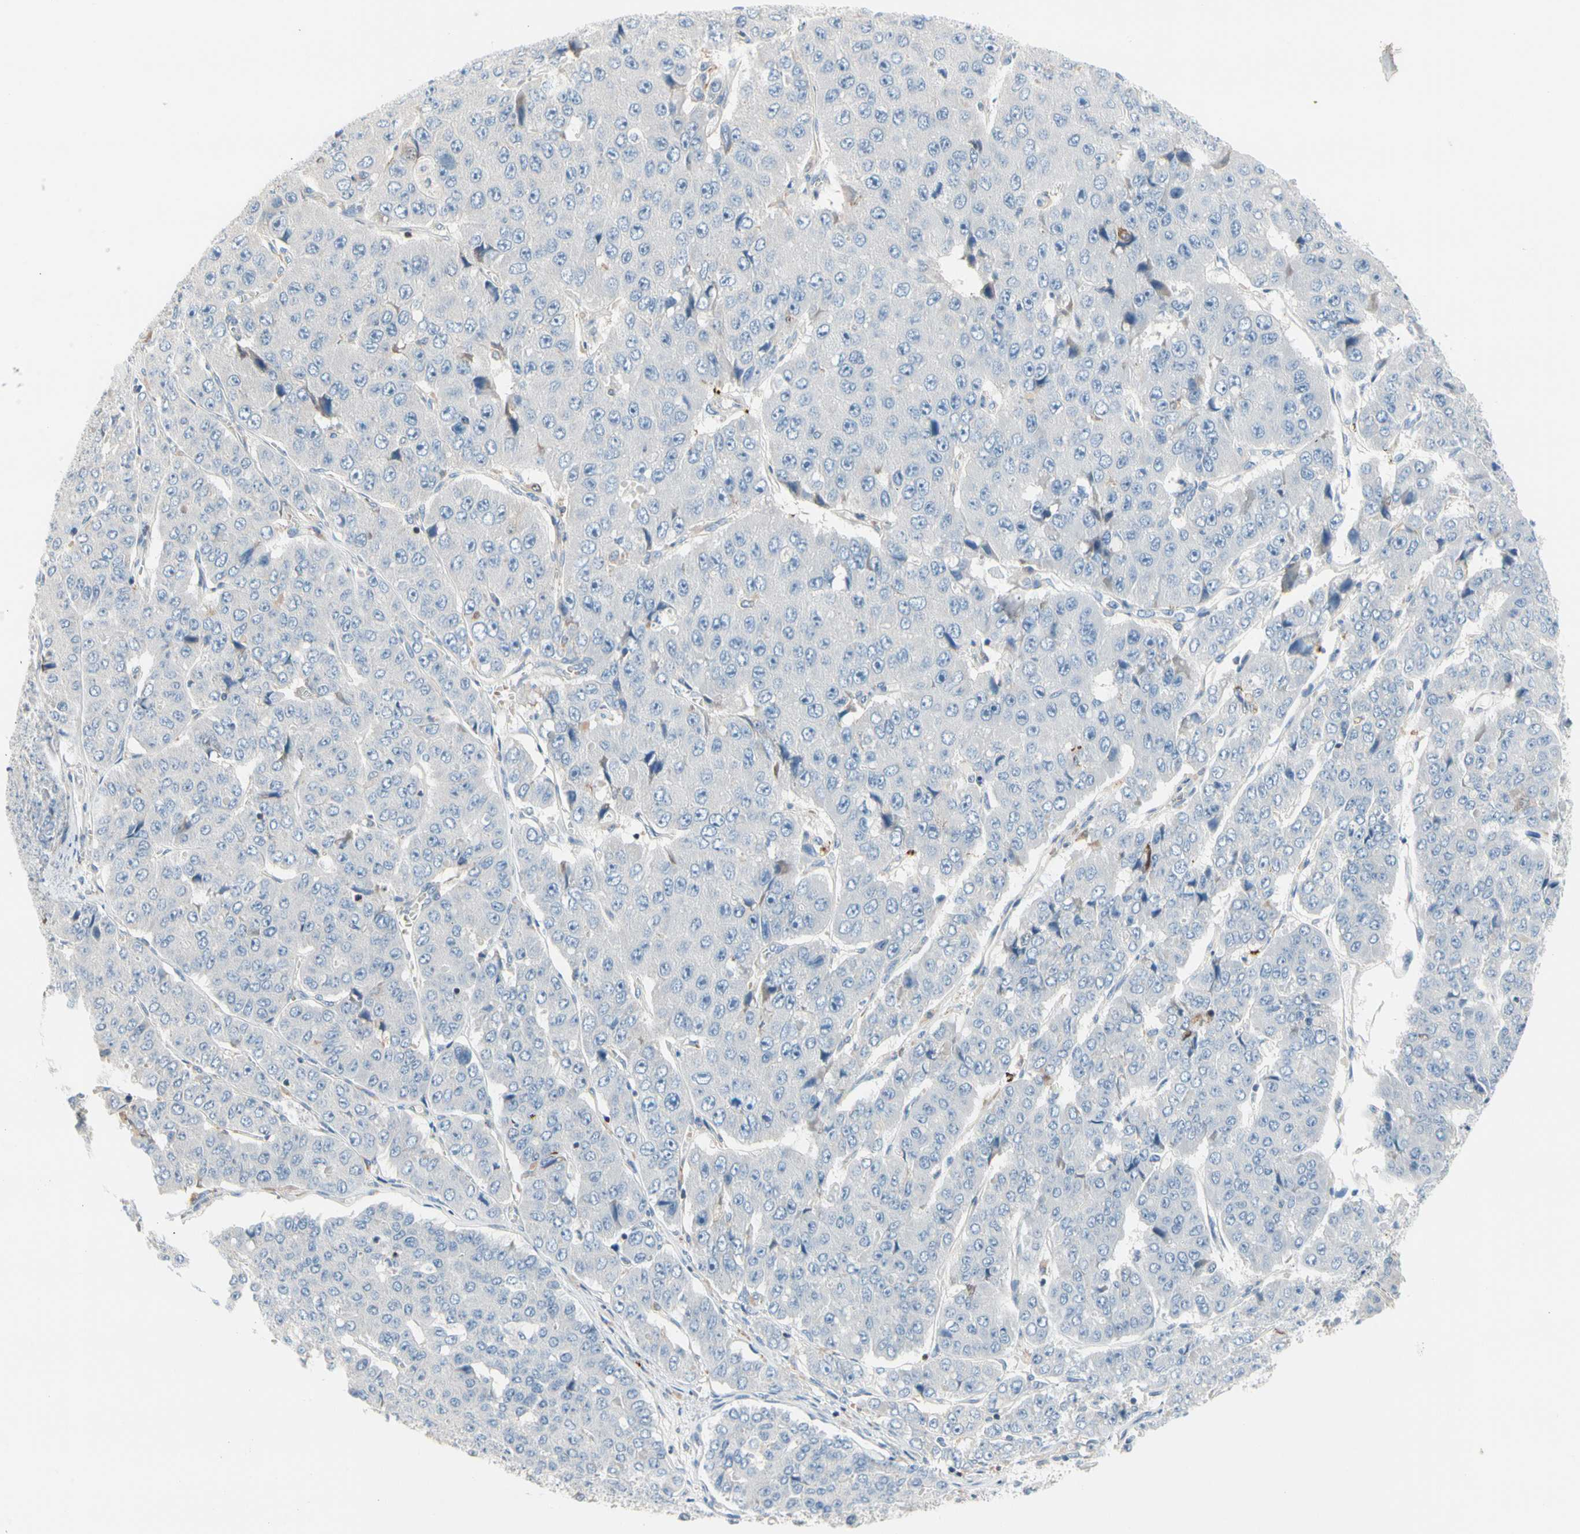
{"staining": {"intensity": "negative", "quantity": "none", "location": "none"}, "tissue": "pancreatic cancer", "cell_type": "Tumor cells", "image_type": "cancer", "snomed": [{"axis": "morphology", "description": "Adenocarcinoma, NOS"}, {"axis": "topography", "description": "Pancreas"}], "caption": "Tumor cells are negative for protein expression in human pancreatic cancer (adenocarcinoma). (DAB (3,3'-diaminobenzidine) IHC visualized using brightfield microscopy, high magnification).", "gene": "MAP3K3", "patient": {"sex": "male", "age": 50}}